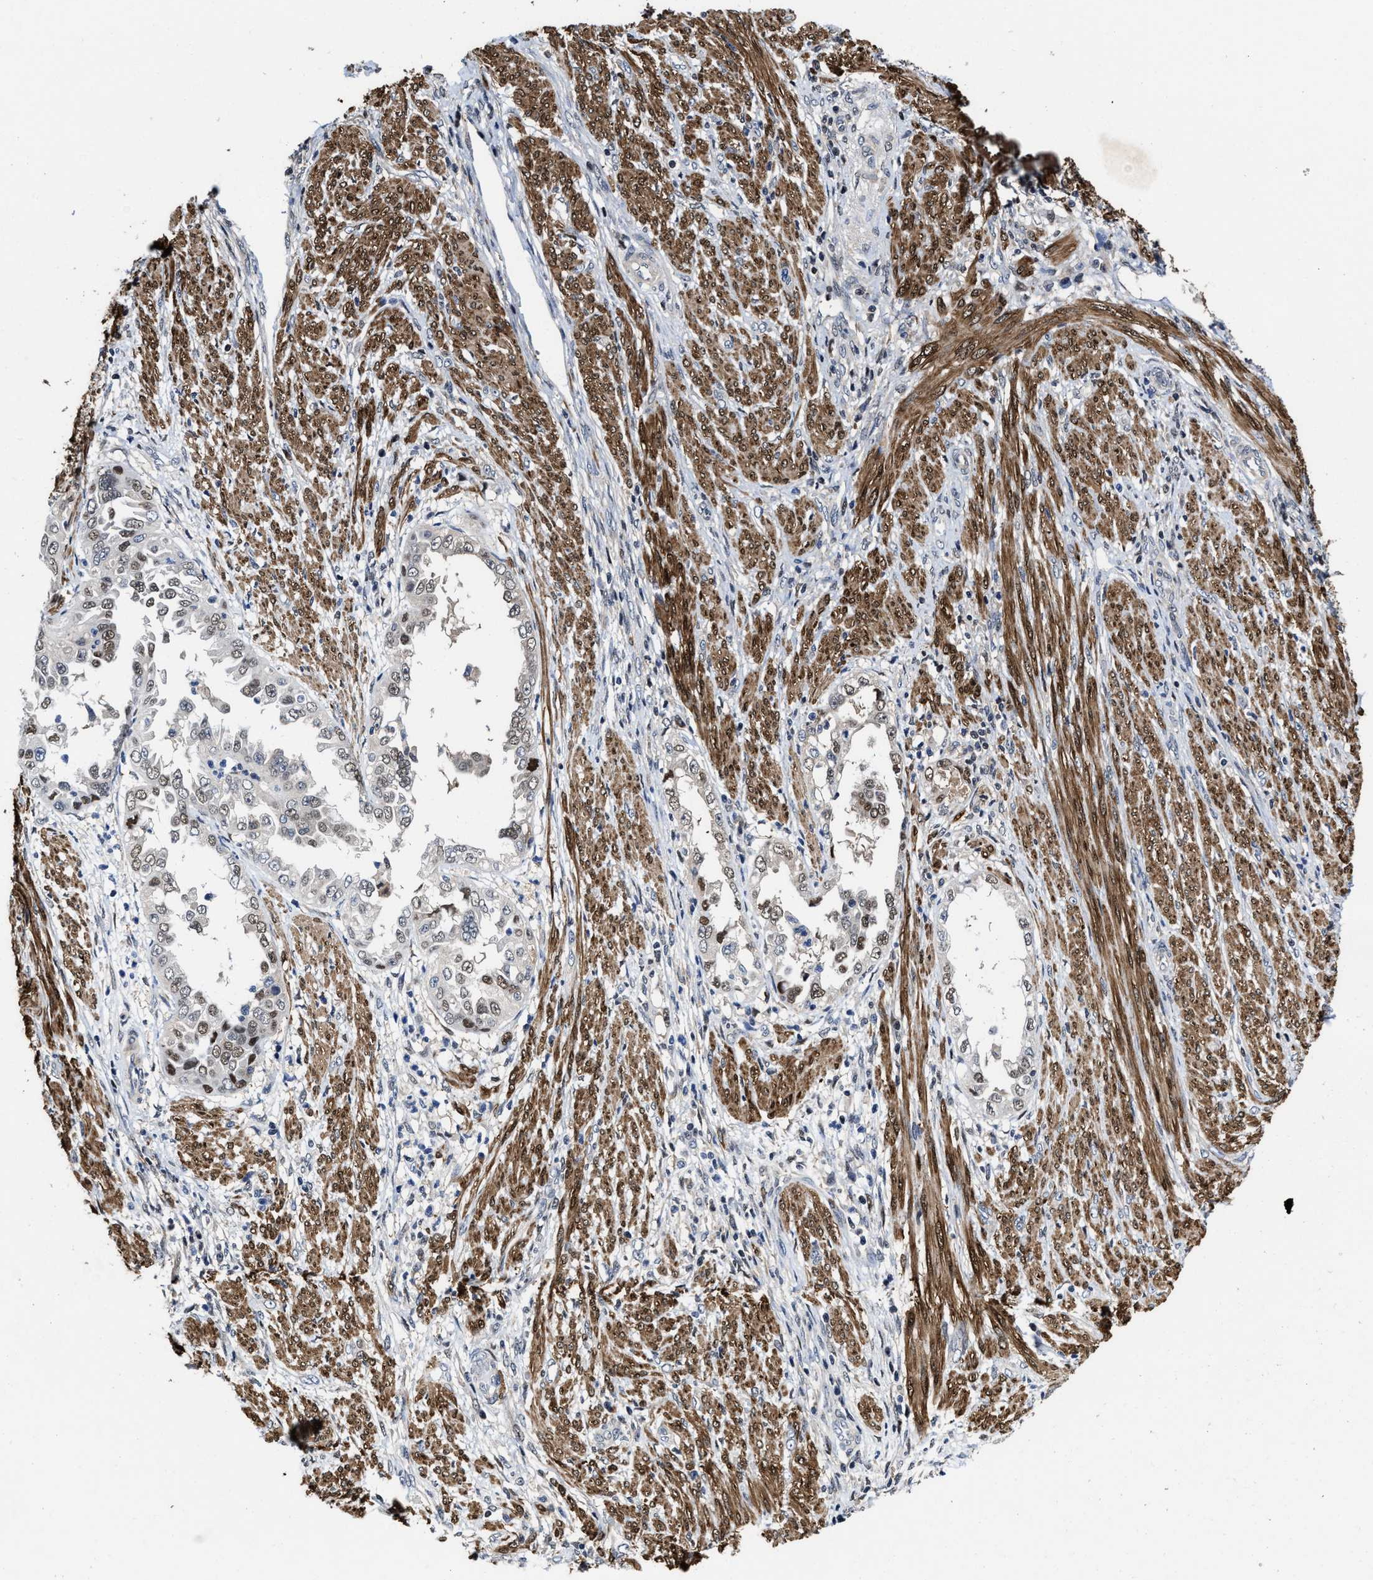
{"staining": {"intensity": "moderate", "quantity": "<25%", "location": "nuclear"}, "tissue": "endometrial cancer", "cell_type": "Tumor cells", "image_type": "cancer", "snomed": [{"axis": "morphology", "description": "Adenocarcinoma, NOS"}, {"axis": "topography", "description": "Endometrium"}], "caption": "Endometrial adenocarcinoma was stained to show a protein in brown. There is low levels of moderate nuclear staining in approximately <25% of tumor cells.", "gene": "KIF12", "patient": {"sex": "female", "age": 85}}